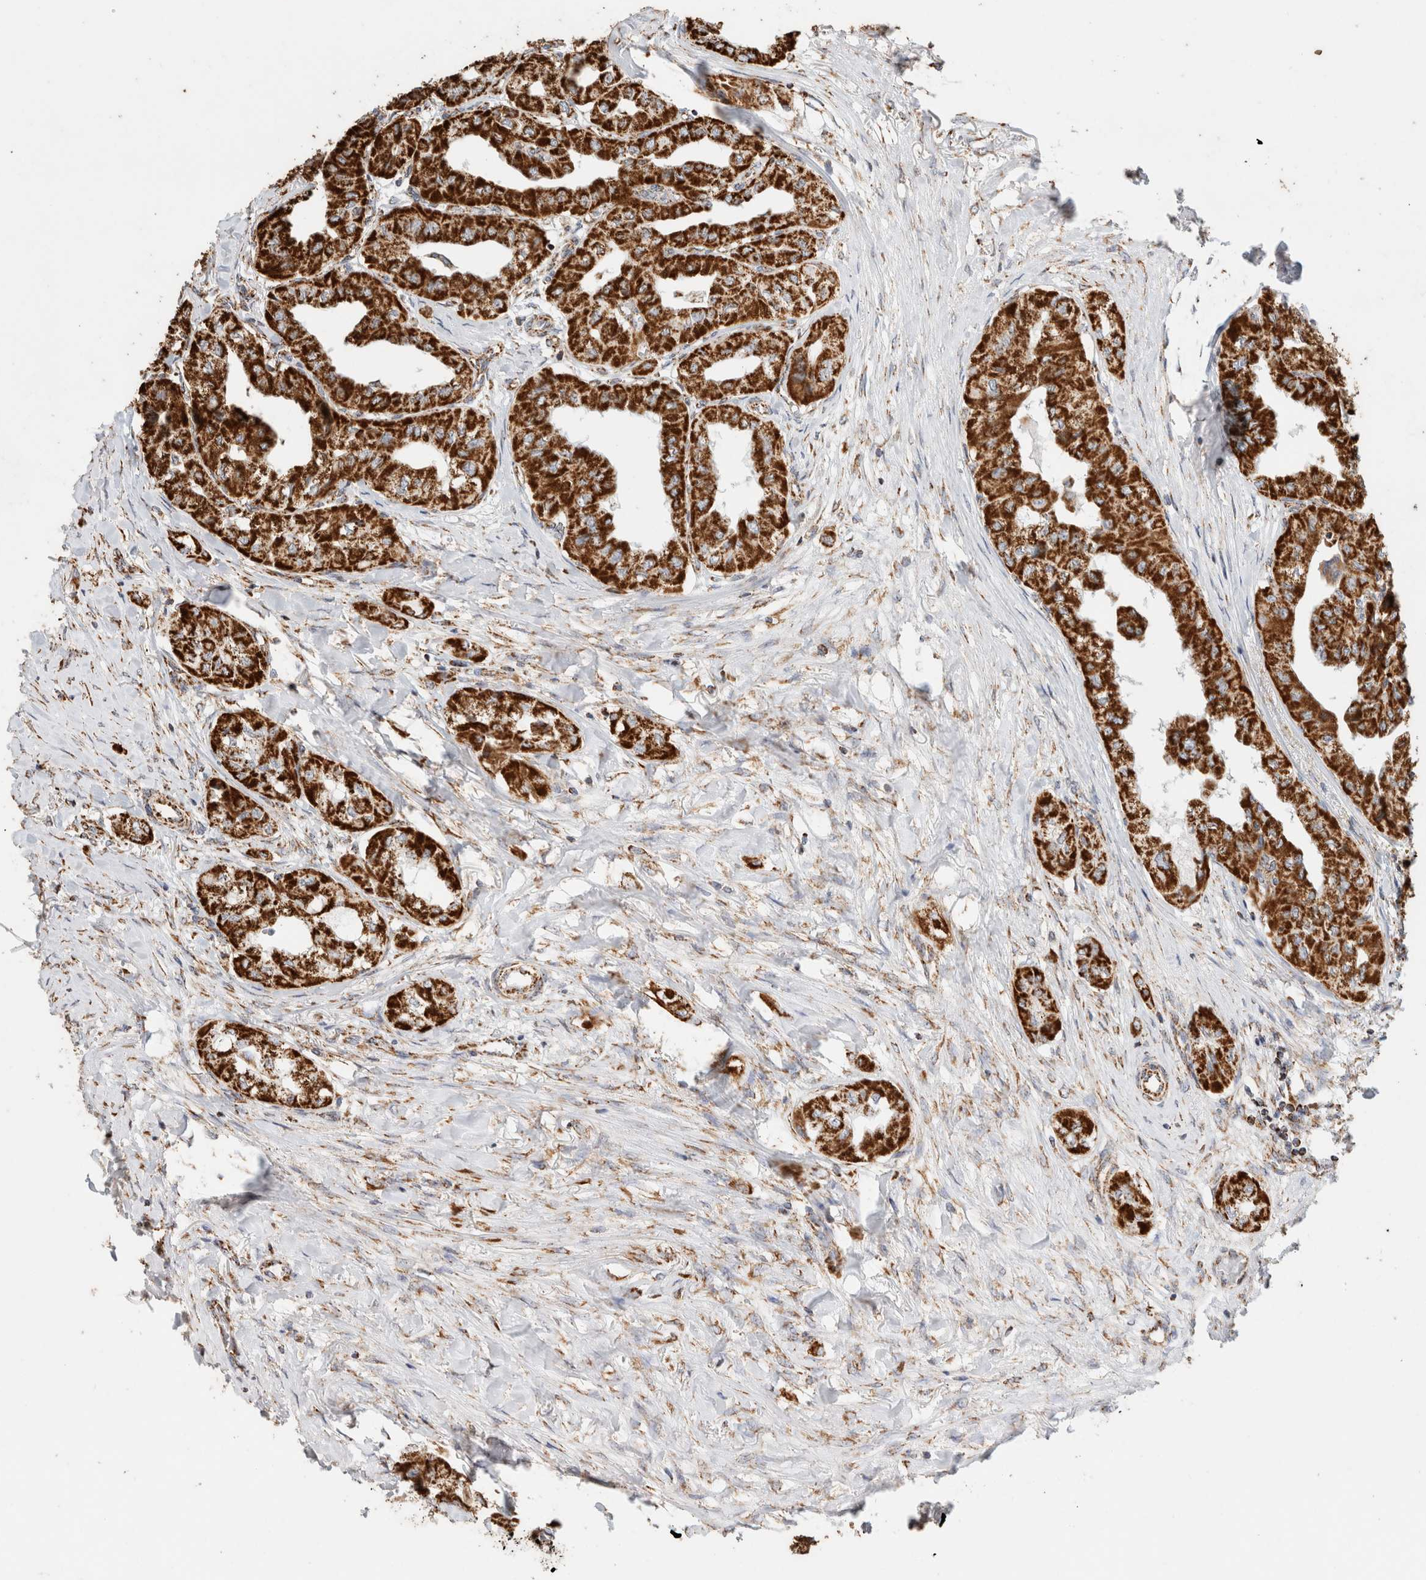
{"staining": {"intensity": "strong", "quantity": ">75%", "location": "cytoplasmic/membranous"}, "tissue": "thyroid cancer", "cell_type": "Tumor cells", "image_type": "cancer", "snomed": [{"axis": "morphology", "description": "Papillary adenocarcinoma, NOS"}, {"axis": "topography", "description": "Thyroid gland"}], "caption": "This is a photomicrograph of immunohistochemistry staining of thyroid cancer, which shows strong positivity in the cytoplasmic/membranous of tumor cells.", "gene": "C1QBP", "patient": {"sex": "female", "age": 59}}